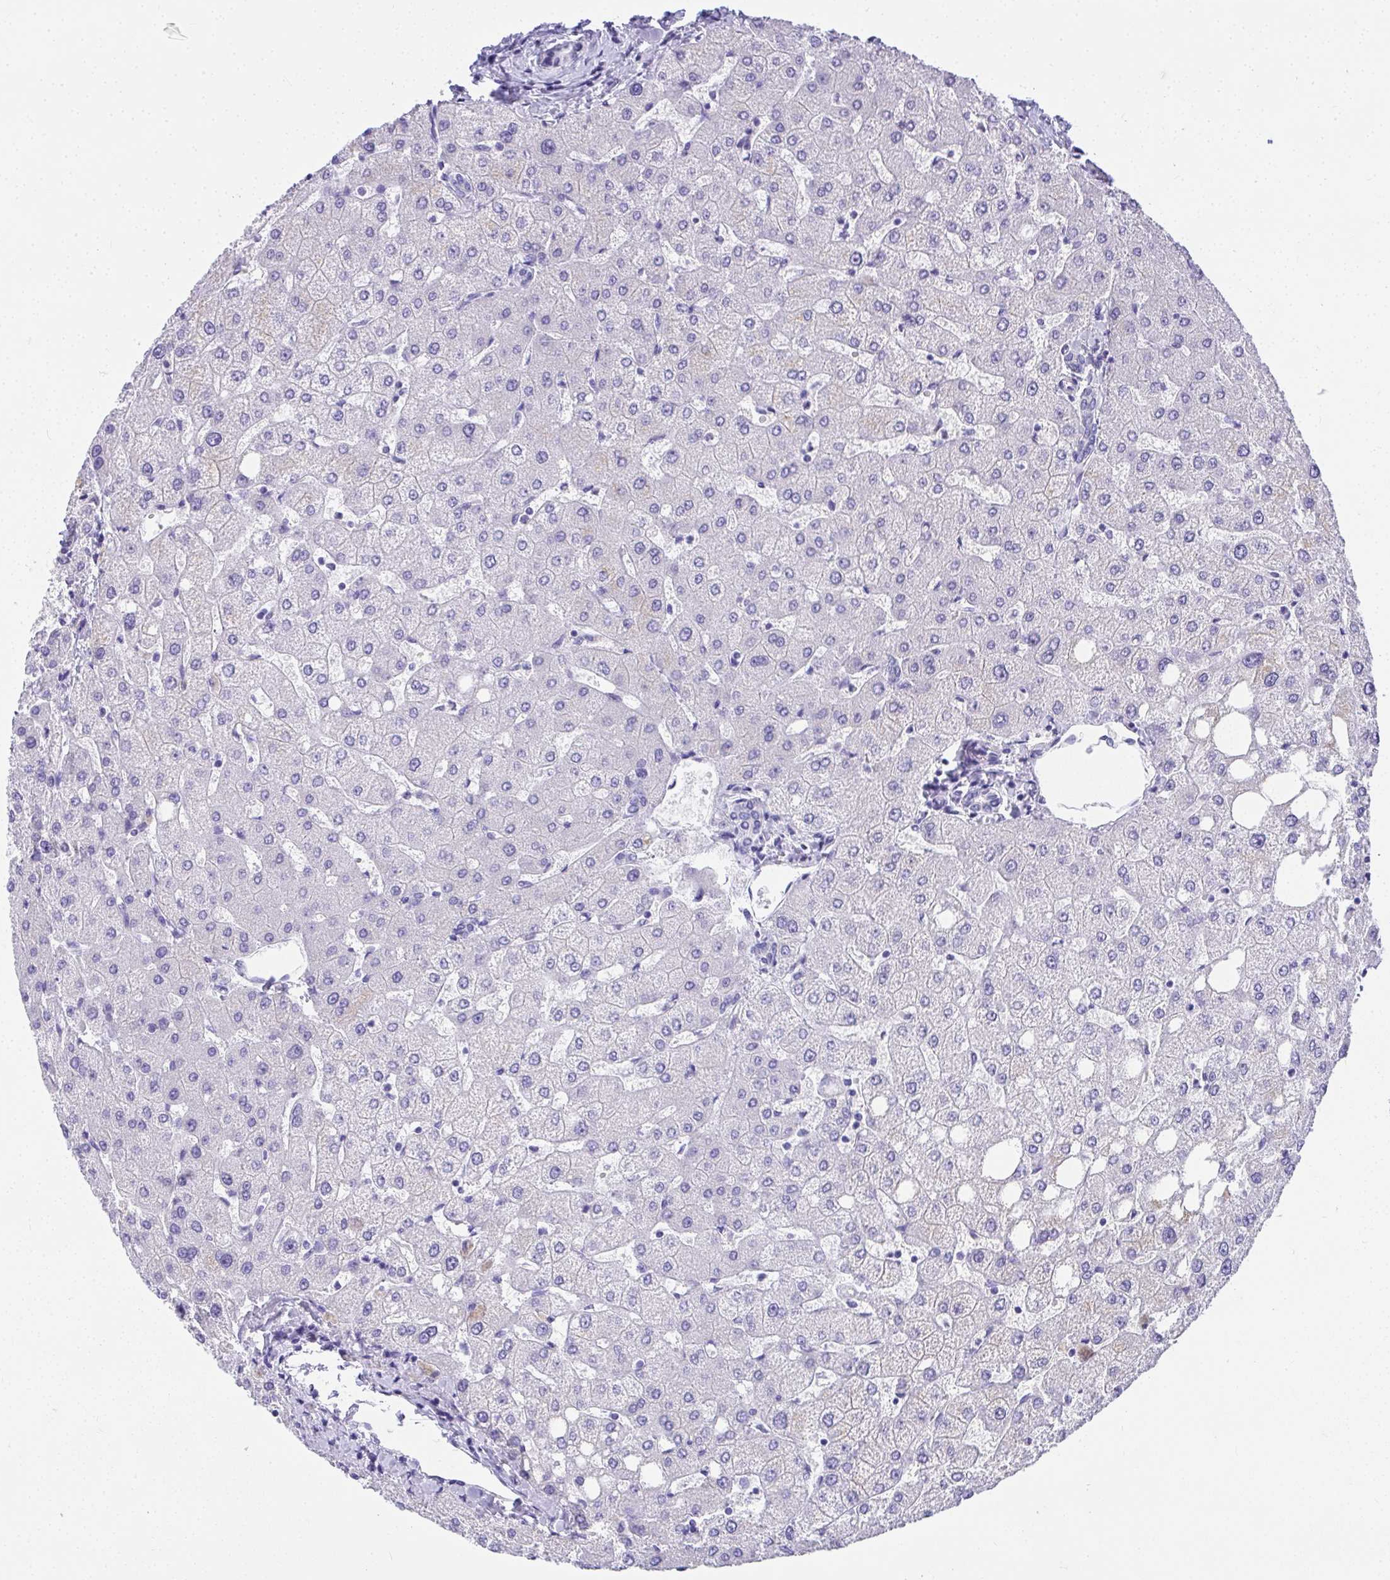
{"staining": {"intensity": "negative", "quantity": "none", "location": "none"}, "tissue": "liver", "cell_type": "Cholangiocytes", "image_type": "normal", "snomed": [{"axis": "morphology", "description": "Normal tissue, NOS"}, {"axis": "topography", "description": "Liver"}], "caption": "This micrograph is of unremarkable liver stained with immunohistochemistry (IHC) to label a protein in brown with the nuclei are counter-stained blue. There is no positivity in cholangiocytes.", "gene": "AVIL", "patient": {"sex": "female", "age": 54}}